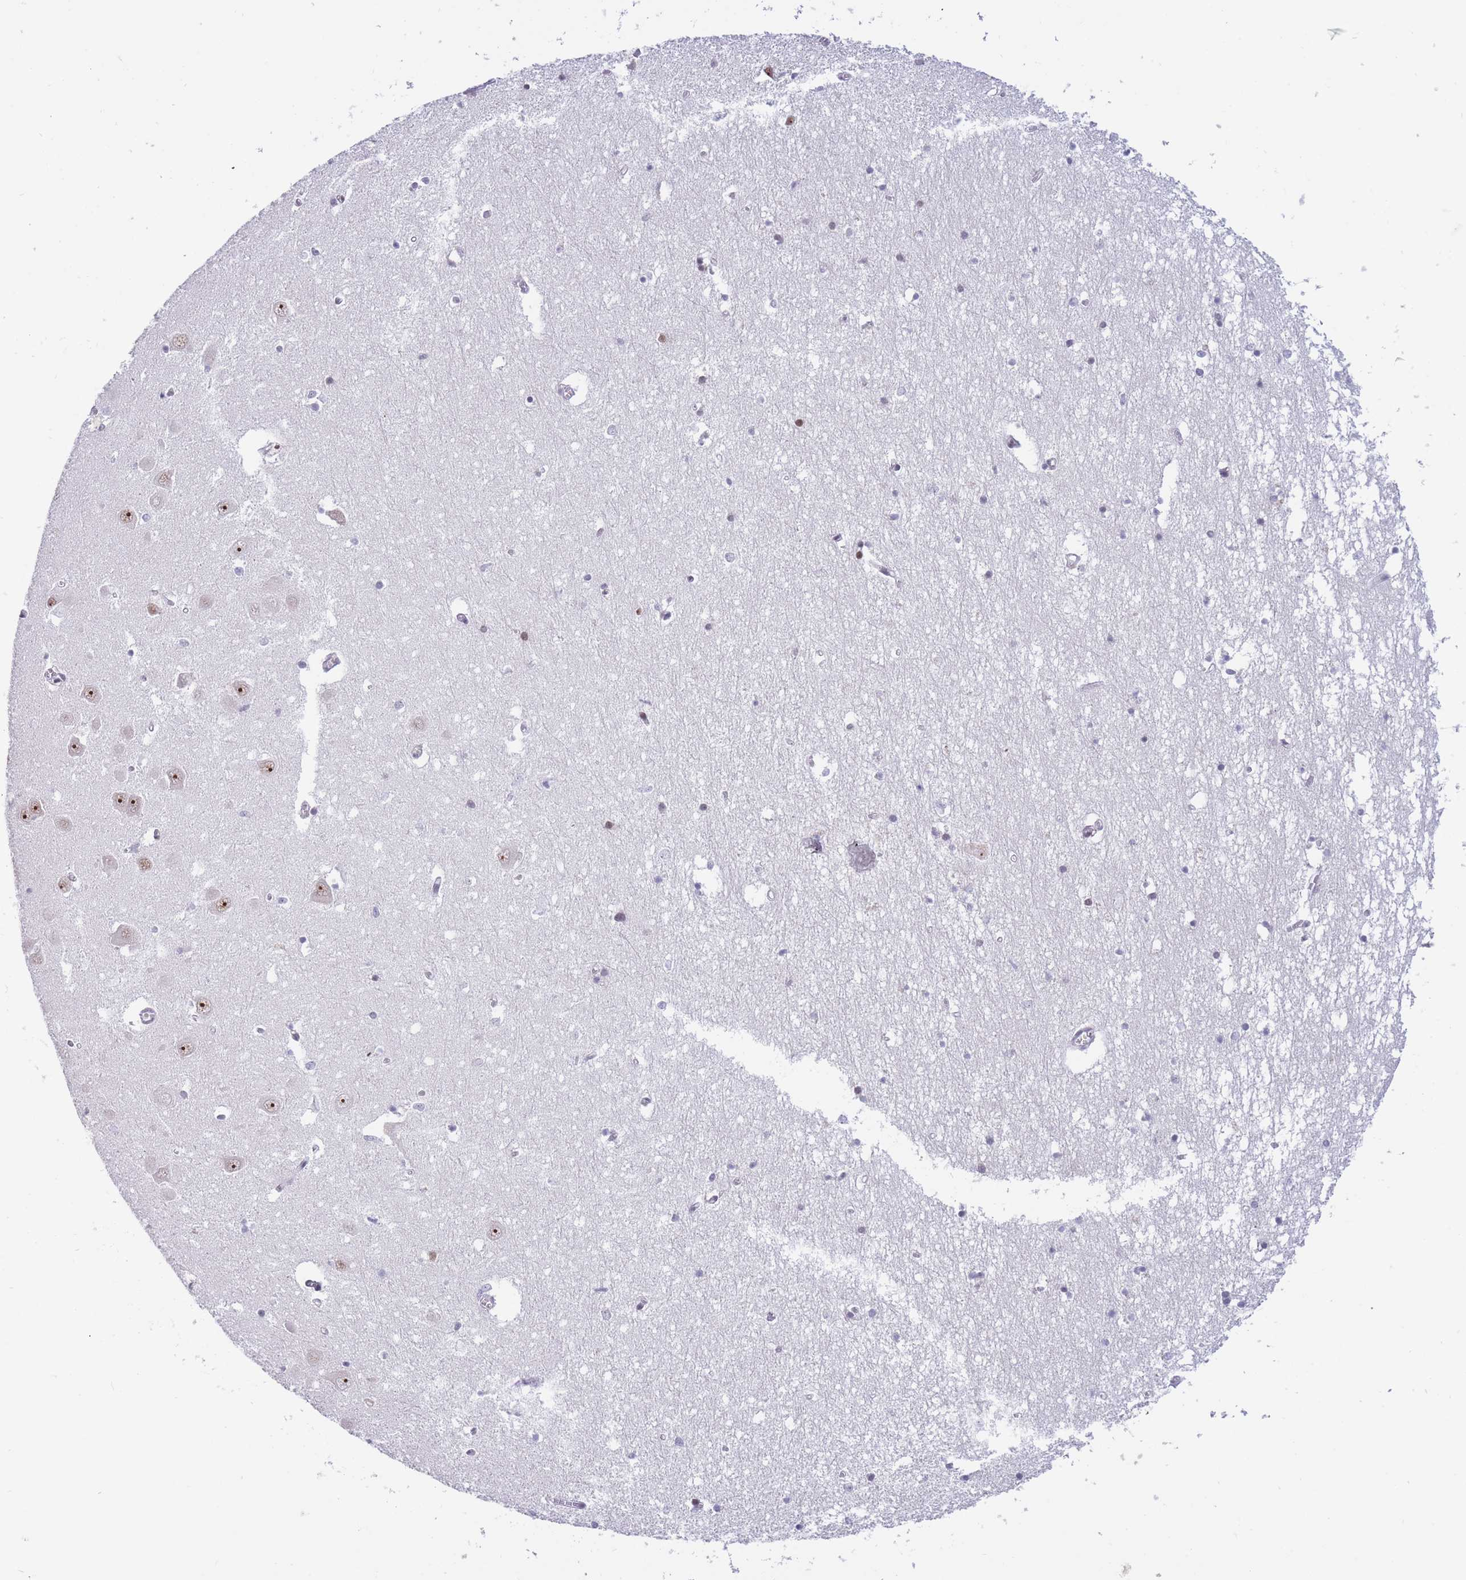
{"staining": {"intensity": "strong", "quantity": "<25%", "location": "nuclear"}, "tissue": "hippocampus", "cell_type": "Glial cells", "image_type": "normal", "snomed": [{"axis": "morphology", "description": "Normal tissue, NOS"}, {"axis": "topography", "description": "Hippocampus"}], "caption": "Protein positivity by immunohistochemistry (IHC) reveals strong nuclear staining in about <25% of glial cells in benign hippocampus. (DAB IHC, brown staining for protein, blue staining for nuclei).", "gene": "TARBP2", "patient": {"sex": "male", "age": 70}}